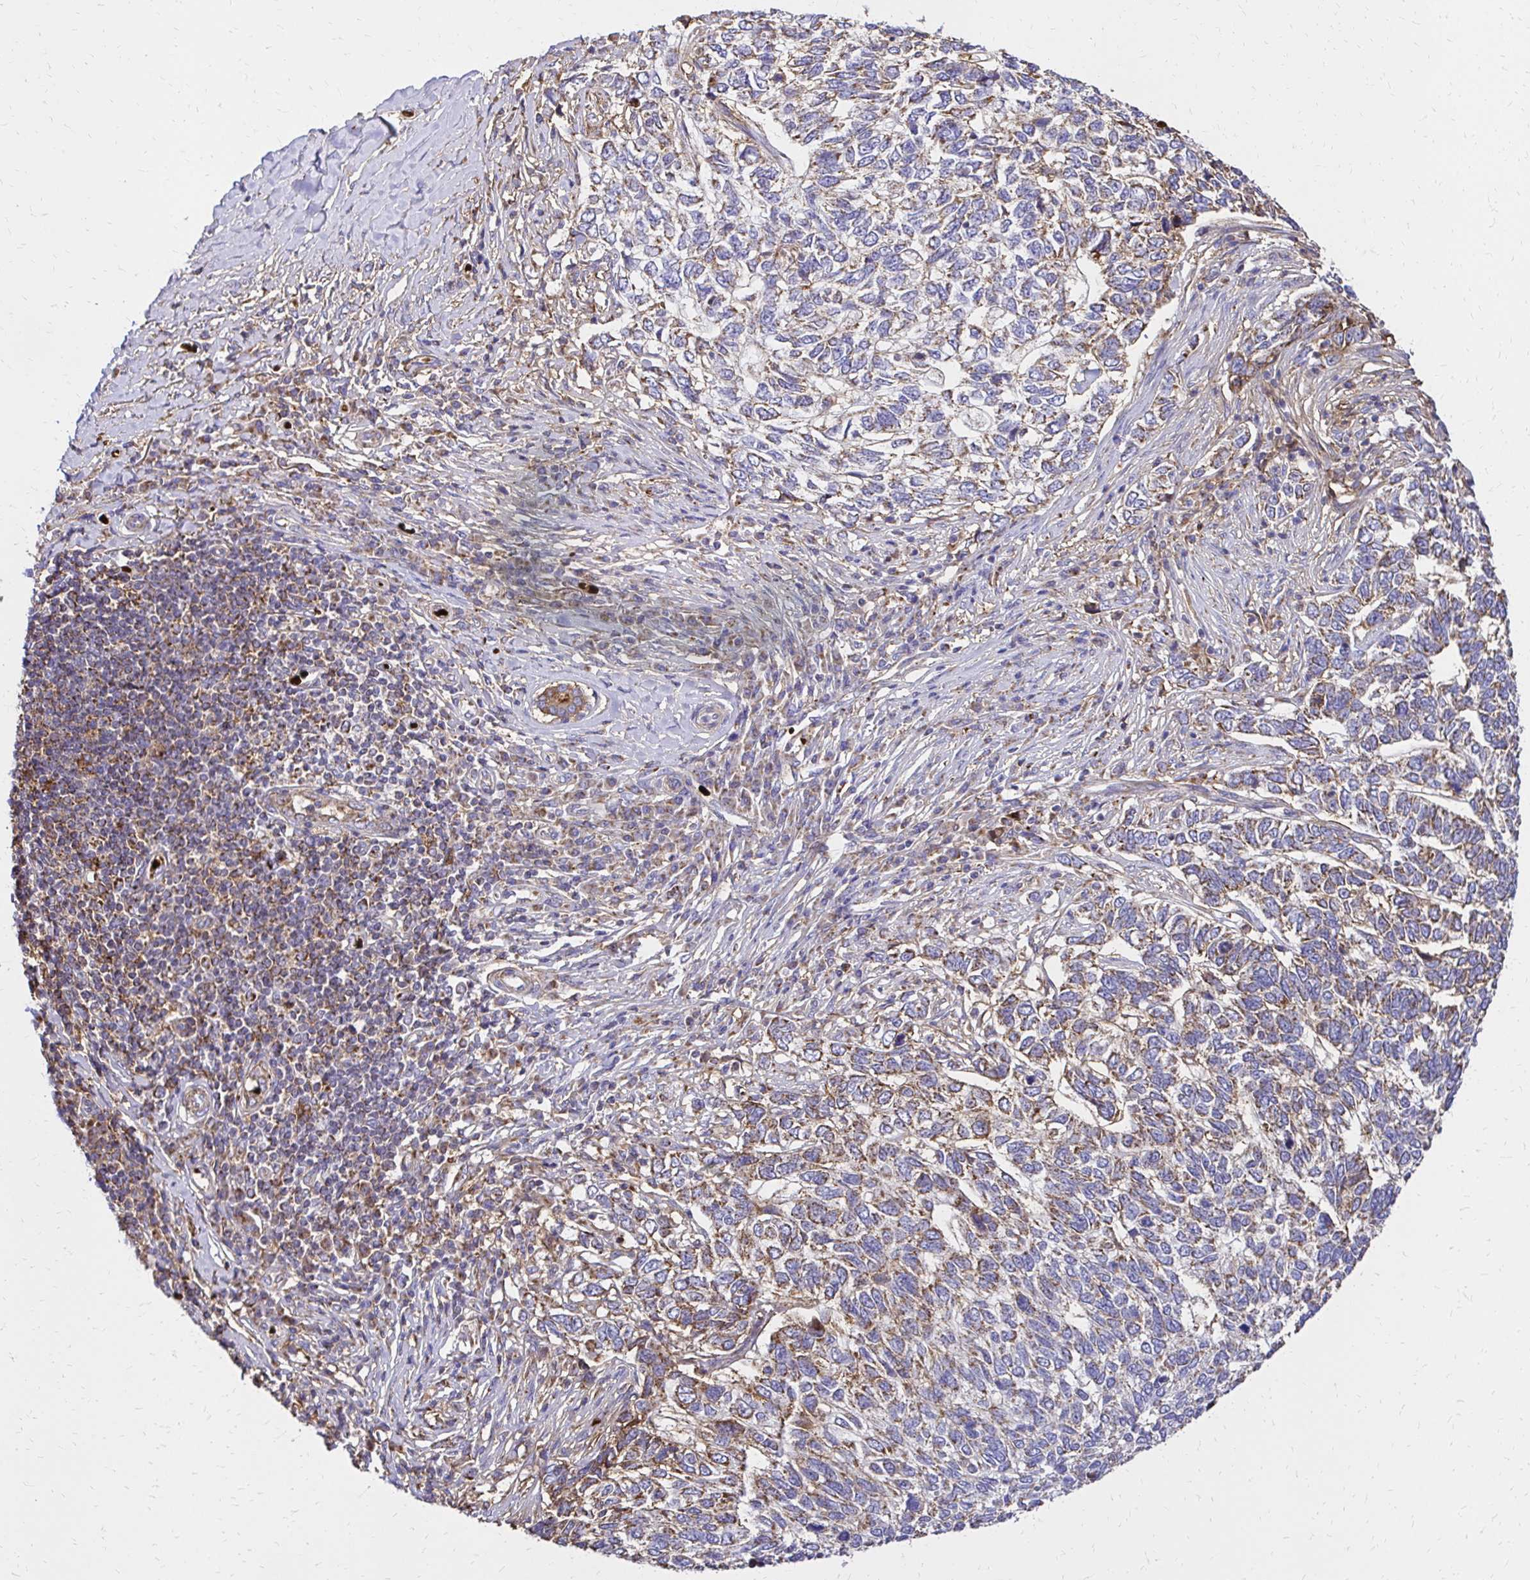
{"staining": {"intensity": "moderate", "quantity": "25%-75%", "location": "cytoplasmic/membranous"}, "tissue": "skin cancer", "cell_type": "Tumor cells", "image_type": "cancer", "snomed": [{"axis": "morphology", "description": "Basal cell carcinoma"}, {"axis": "topography", "description": "Skin"}], "caption": "Skin cancer (basal cell carcinoma) stained with a protein marker shows moderate staining in tumor cells.", "gene": "MRPL13", "patient": {"sex": "female", "age": 65}}